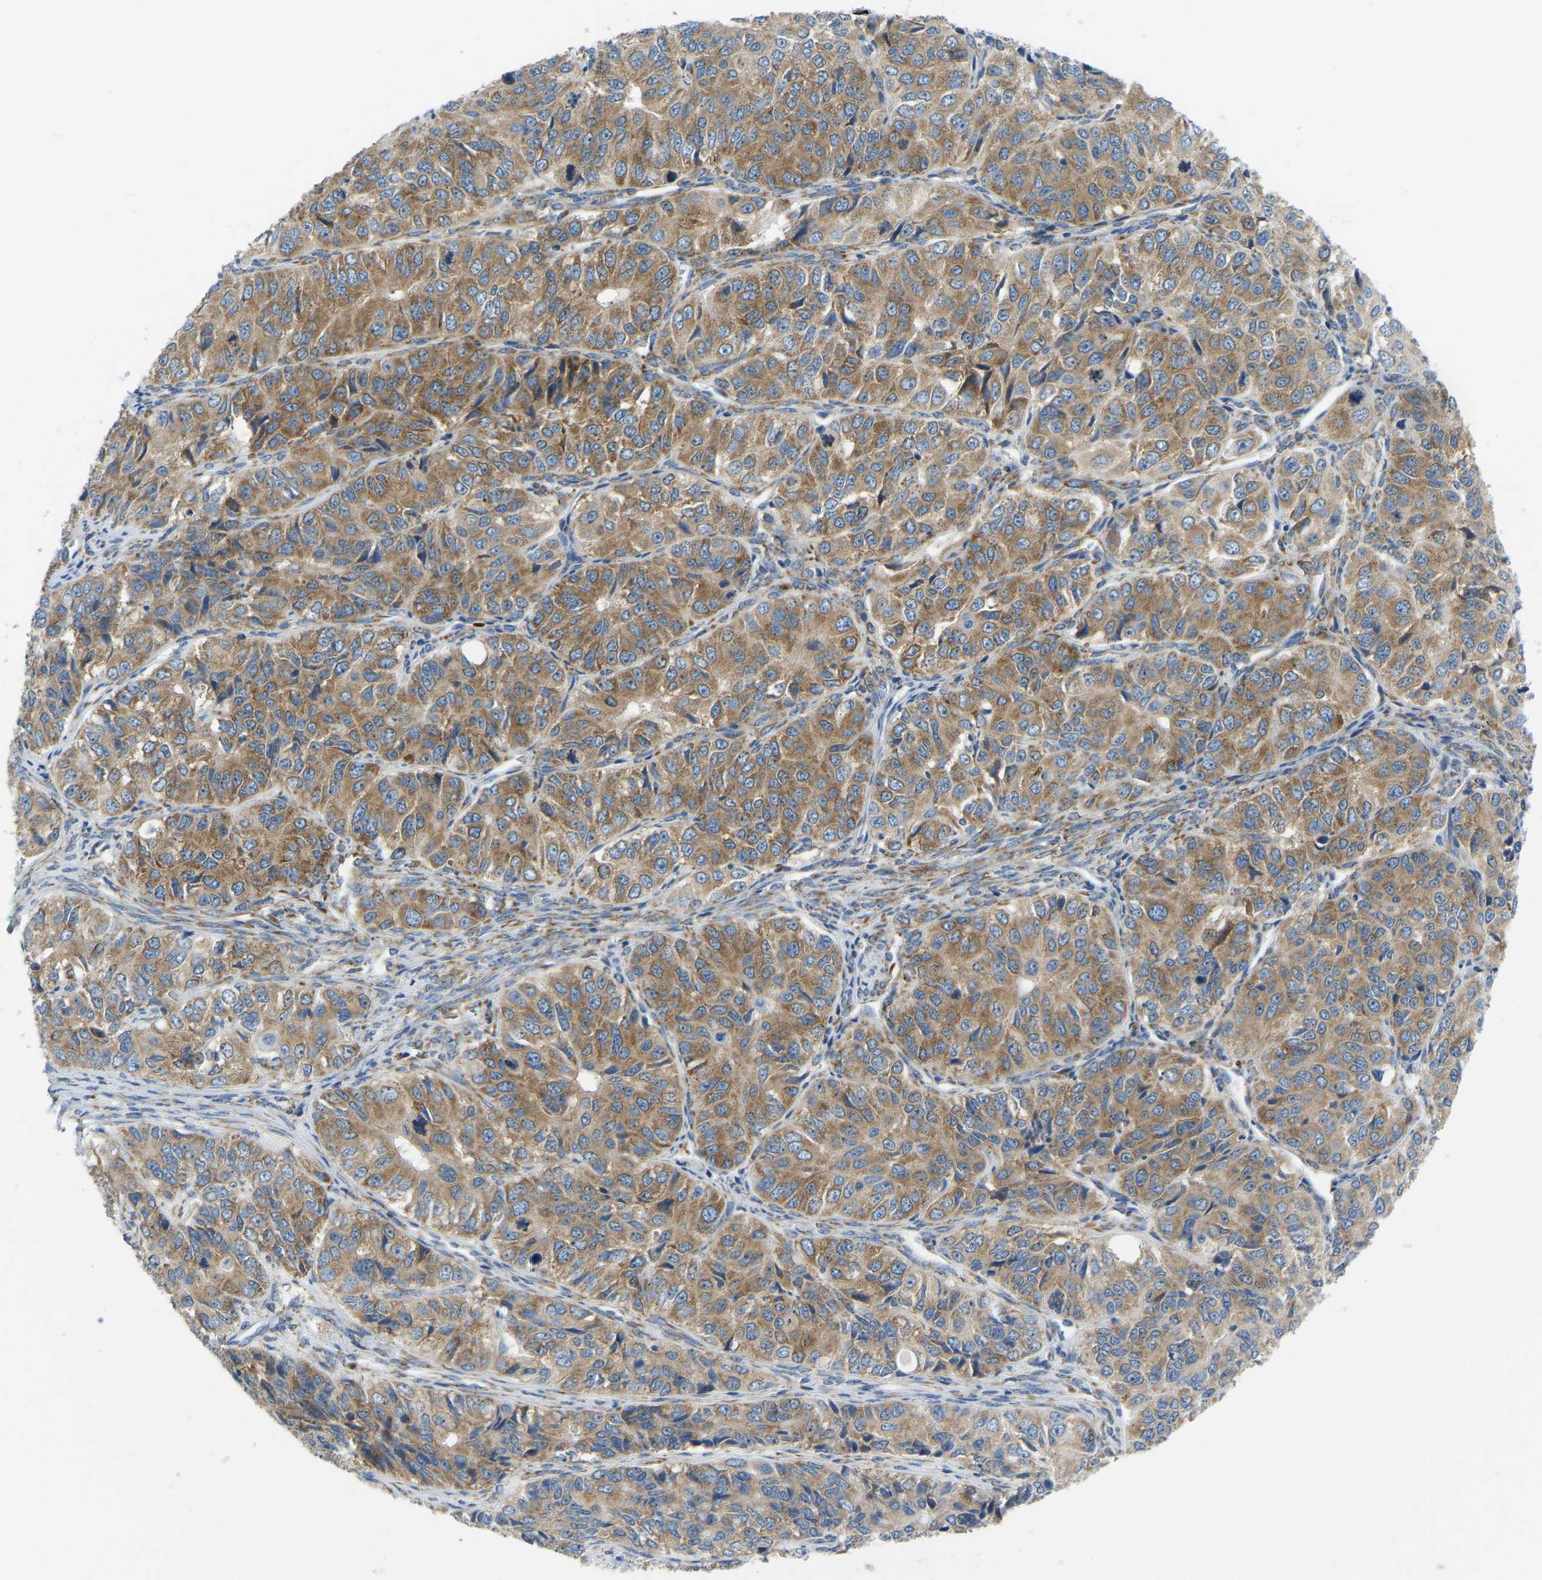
{"staining": {"intensity": "moderate", "quantity": ">75%", "location": "cytoplasmic/membranous"}, "tissue": "ovarian cancer", "cell_type": "Tumor cells", "image_type": "cancer", "snomed": [{"axis": "morphology", "description": "Carcinoma, endometroid"}, {"axis": "topography", "description": "Ovary"}], "caption": "An image of endometroid carcinoma (ovarian) stained for a protein exhibits moderate cytoplasmic/membranous brown staining in tumor cells.", "gene": "SND1", "patient": {"sex": "female", "age": 51}}